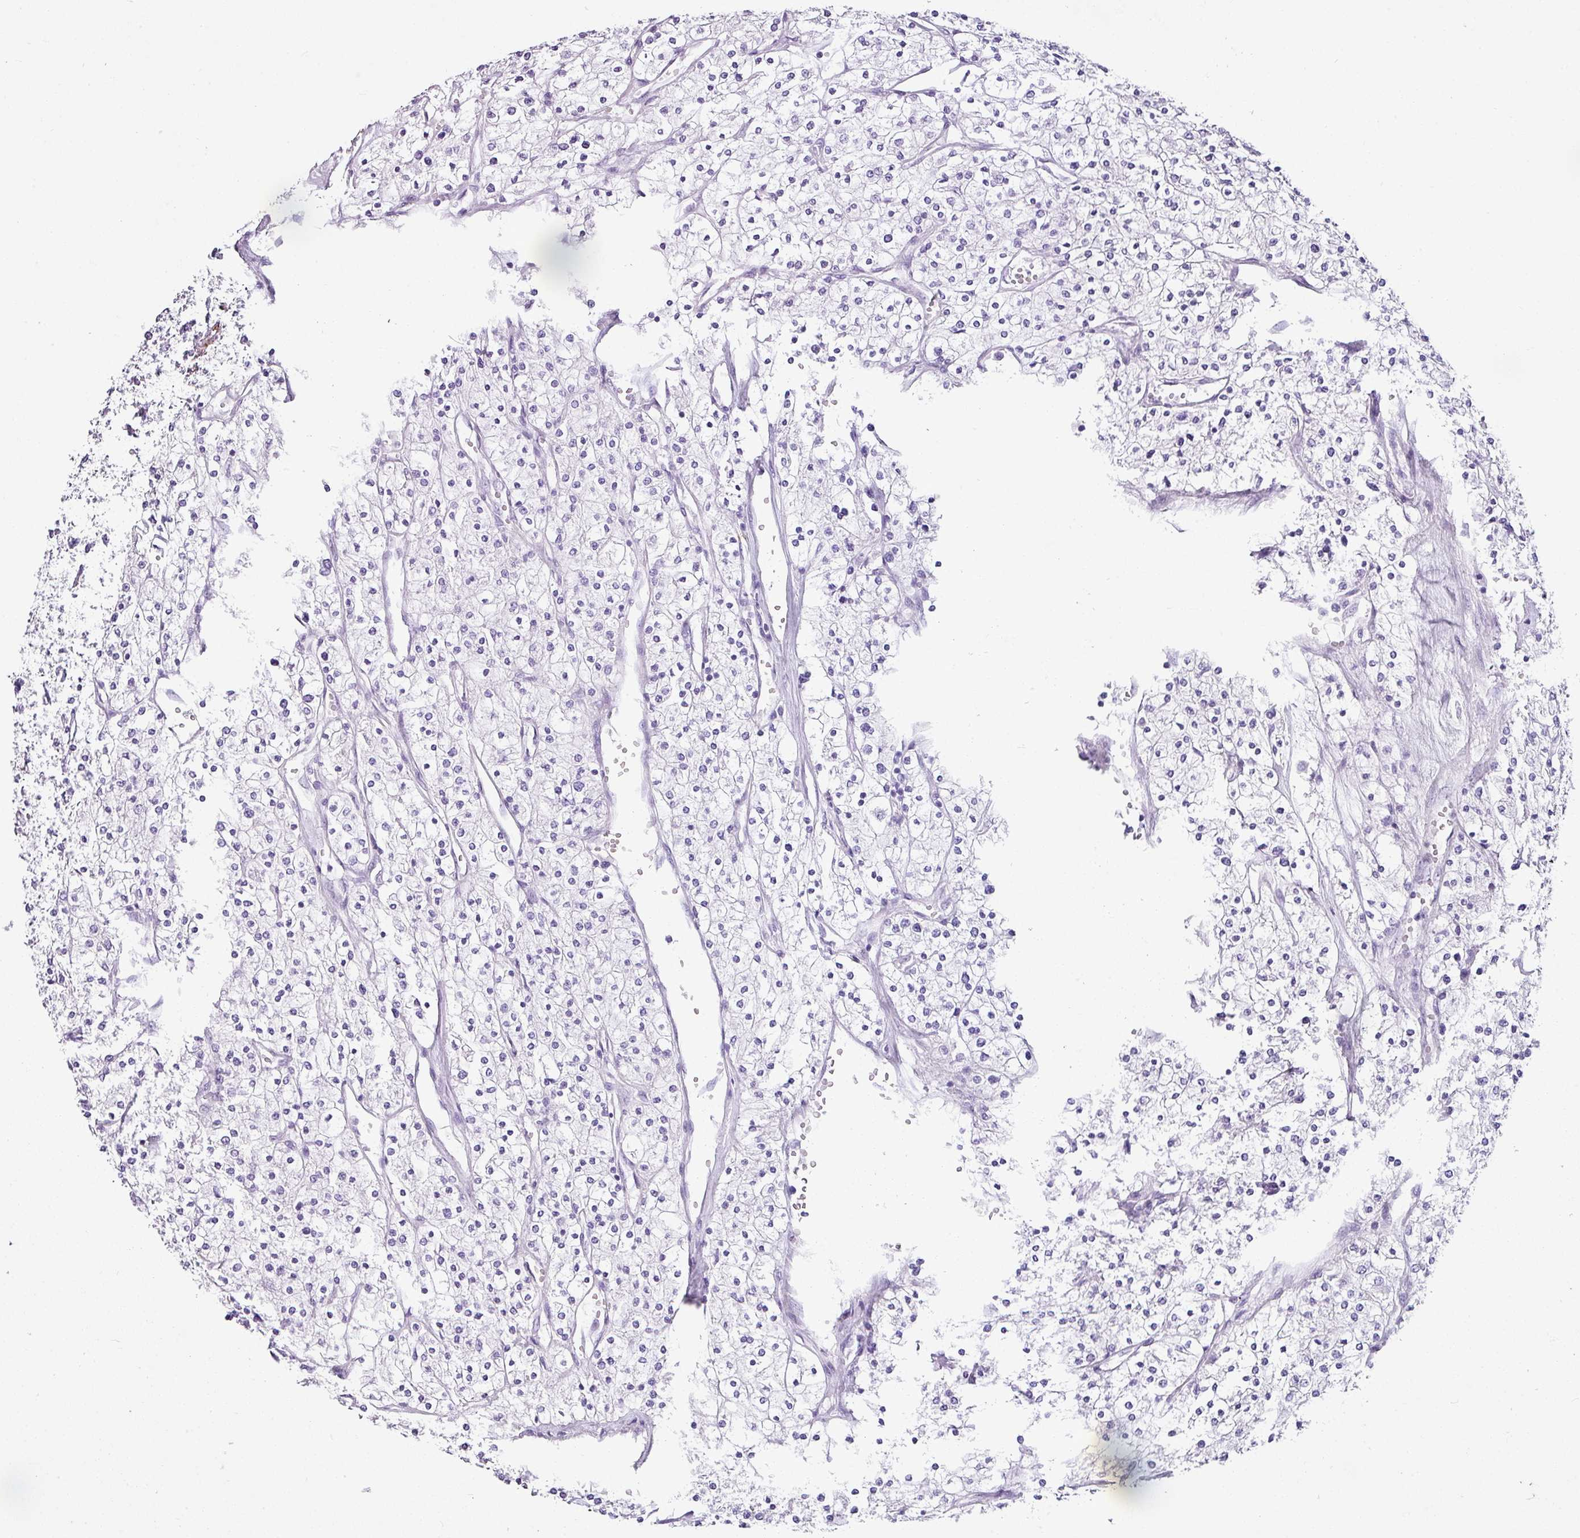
{"staining": {"intensity": "negative", "quantity": "none", "location": "none"}, "tissue": "renal cancer", "cell_type": "Tumor cells", "image_type": "cancer", "snomed": [{"axis": "morphology", "description": "Adenocarcinoma, NOS"}, {"axis": "topography", "description": "Kidney"}], "caption": "A high-resolution histopathology image shows immunohistochemistry staining of renal cancer, which reveals no significant staining in tumor cells.", "gene": "TRA2A", "patient": {"sex": "male", "age": 80}}